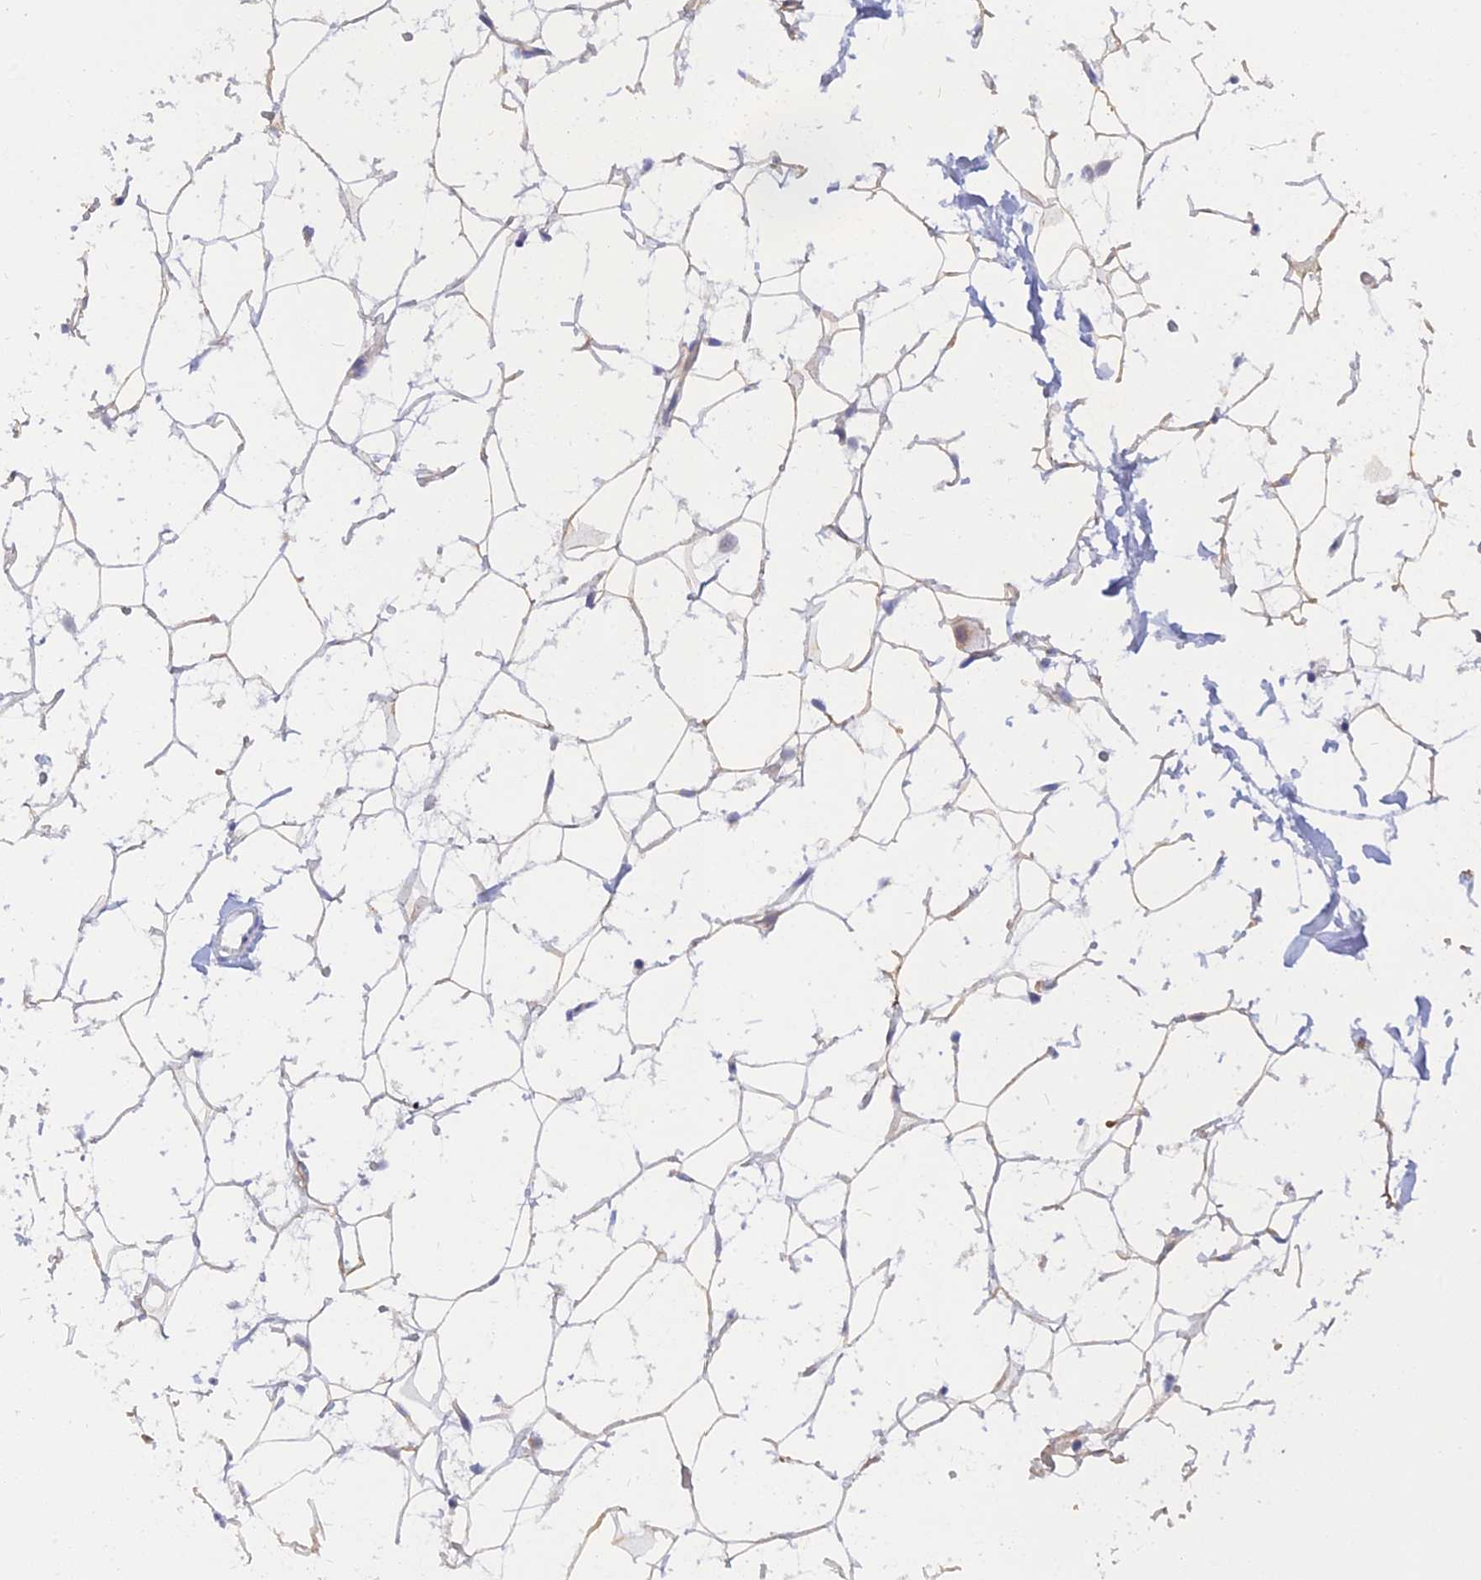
{"staining": {"intensity": "weak", "quantity": ">75%", "location": "cytoplasmic/membranous"}, "tissue": "adipose tissue", "cell_type": "Adipocytes", "image_type": "normal", "snomed": [{"axis": "morphology", "description": "Normal tissue, NOS"}, {"axis": "topography", "description": "Breast"}], "caption": "Immunohistochemistry (IHC) photomicrograph of unremarkable adipose tissue: human adipose tissue stained using immunohistochemistry exhibits low levels of weak protein expression localized specifically in the cytoplasmic/membranous of adipocytes, appearing as a cytoplasmic/membranous brown color.", "gene": "CACNA1B", "patient": {"sex": "female", "age": 26}}